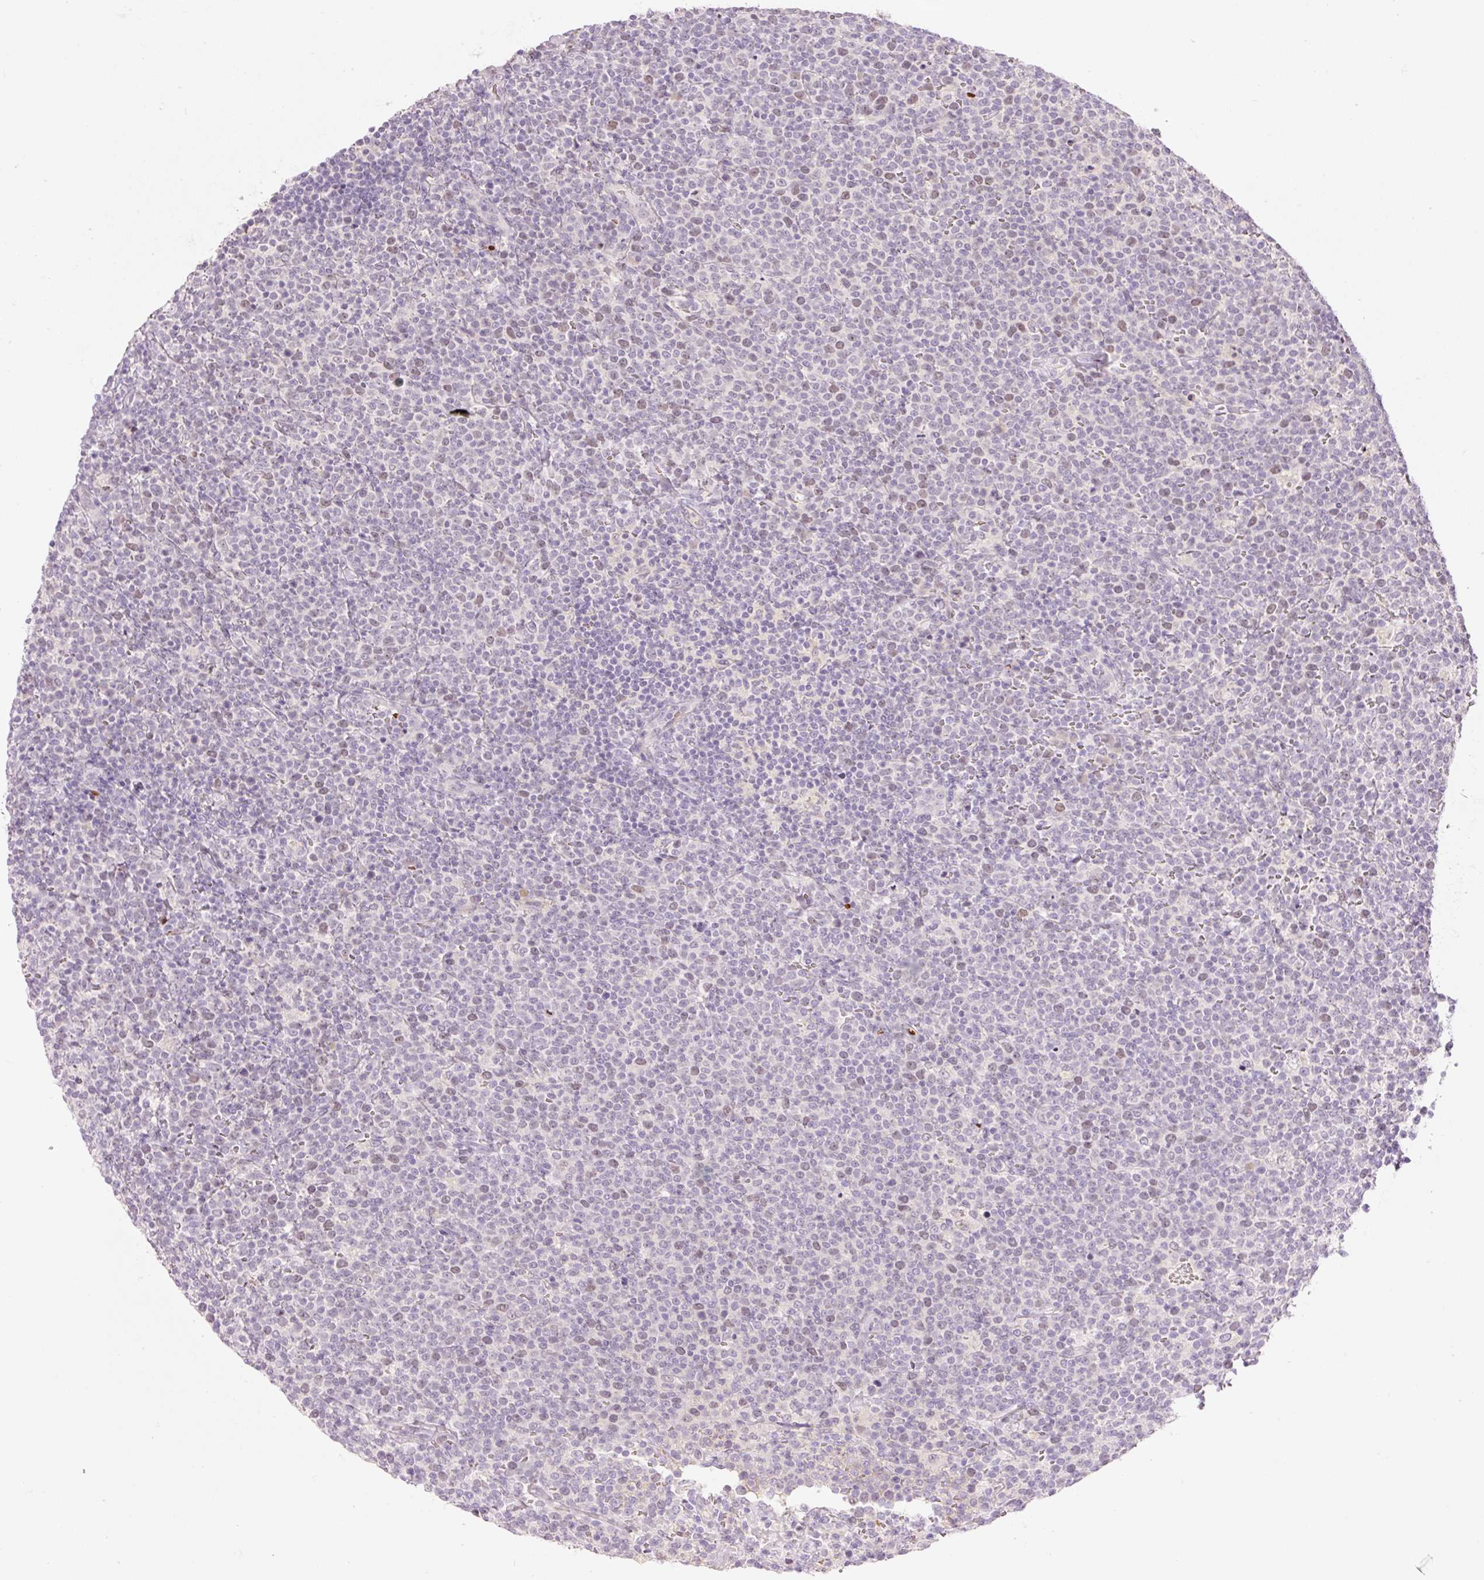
{"staining": {"intensity": "weak", "quantity": "25%-75%", "location": "nuclear"}, "tissue": "lymphoma", "cell_type": "Tumor cells", "image_type": "cancer", "snomed": [{"axis": "morphology", "description": "Malignant lymphoma, non-Hodgkin's type, High grade"}, {"axis": "topography", "description": "Lymph node"}], "caption": "Lymphoma was stained to show a protein in brown. There is low levels of weak nuclear staining in about 25%-75% of tumor cells. Nuclei are stained in blue.", "gene": "LY6G6D", "patient": {"sex": "male", "age": 61}}